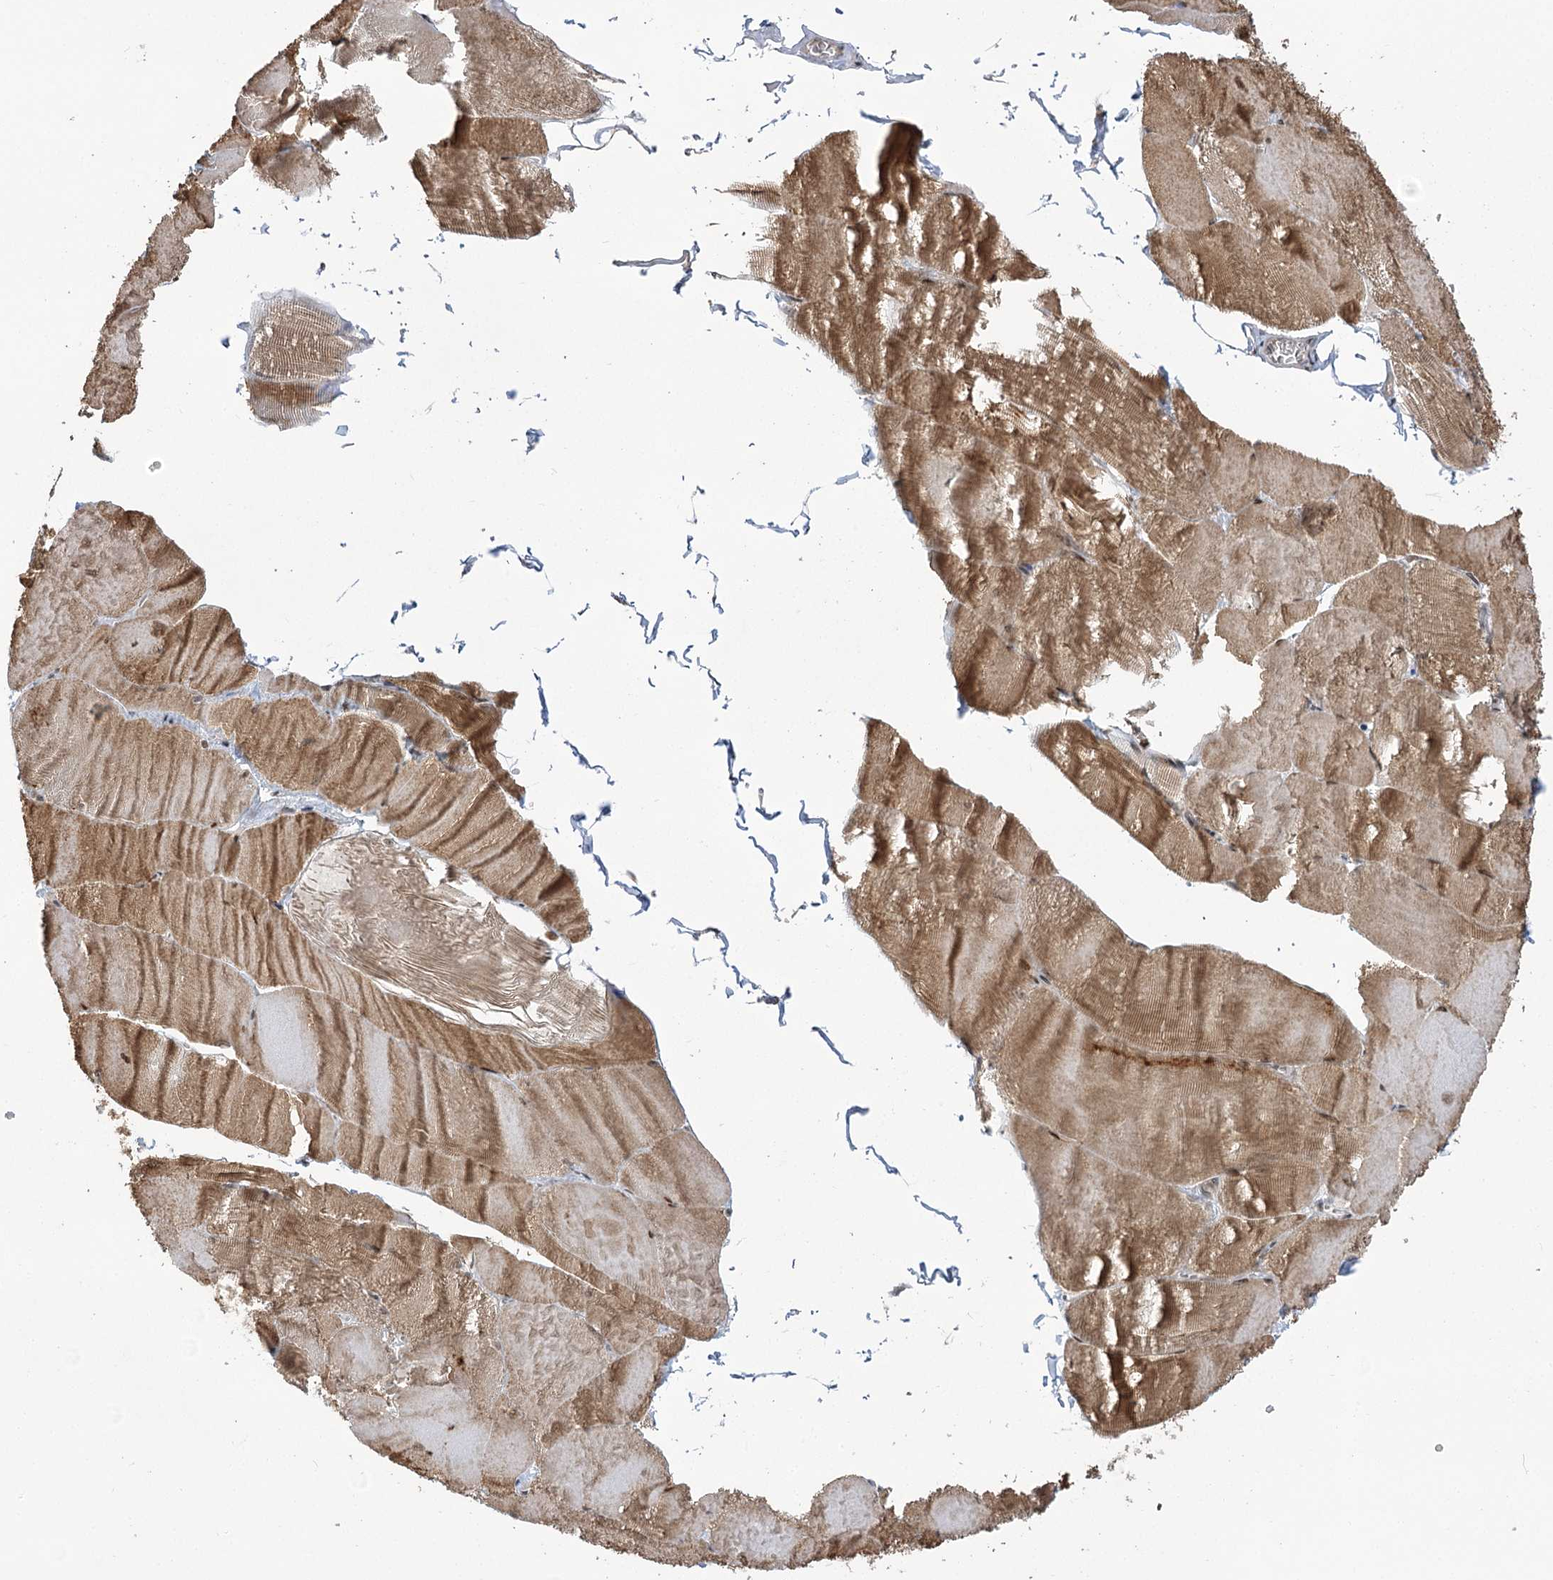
{"staining": {"intensity": "moderate", "quantity": ">75%", "location": "cytoplasmic/membranous,nuclear"}, "tissue": "skeletal muscle", "cell_type": "Myocytes", "image_type": "normal", "snomed": [{"axis": "morphology", "description": "Normal tissue, NOS"}, {"axis": "morphology", "description": "Basal cell carcinoma"}, {"axis": "topography", "description": "Skeletal muscle"}], "caption": "A medium amount of moderate cytoplasmic/membranous,nuclear staining is appreciated in approximately >75% of myocytes in unremarkable skeletal muscle. The staining was performed using DAB to visualize the protein expression in brown, while the nuclei were stained in blue with hematoxylin (Magnification: 20x).", "gene": "HELQ", "patient": {"sex": "female", "age": 64}}